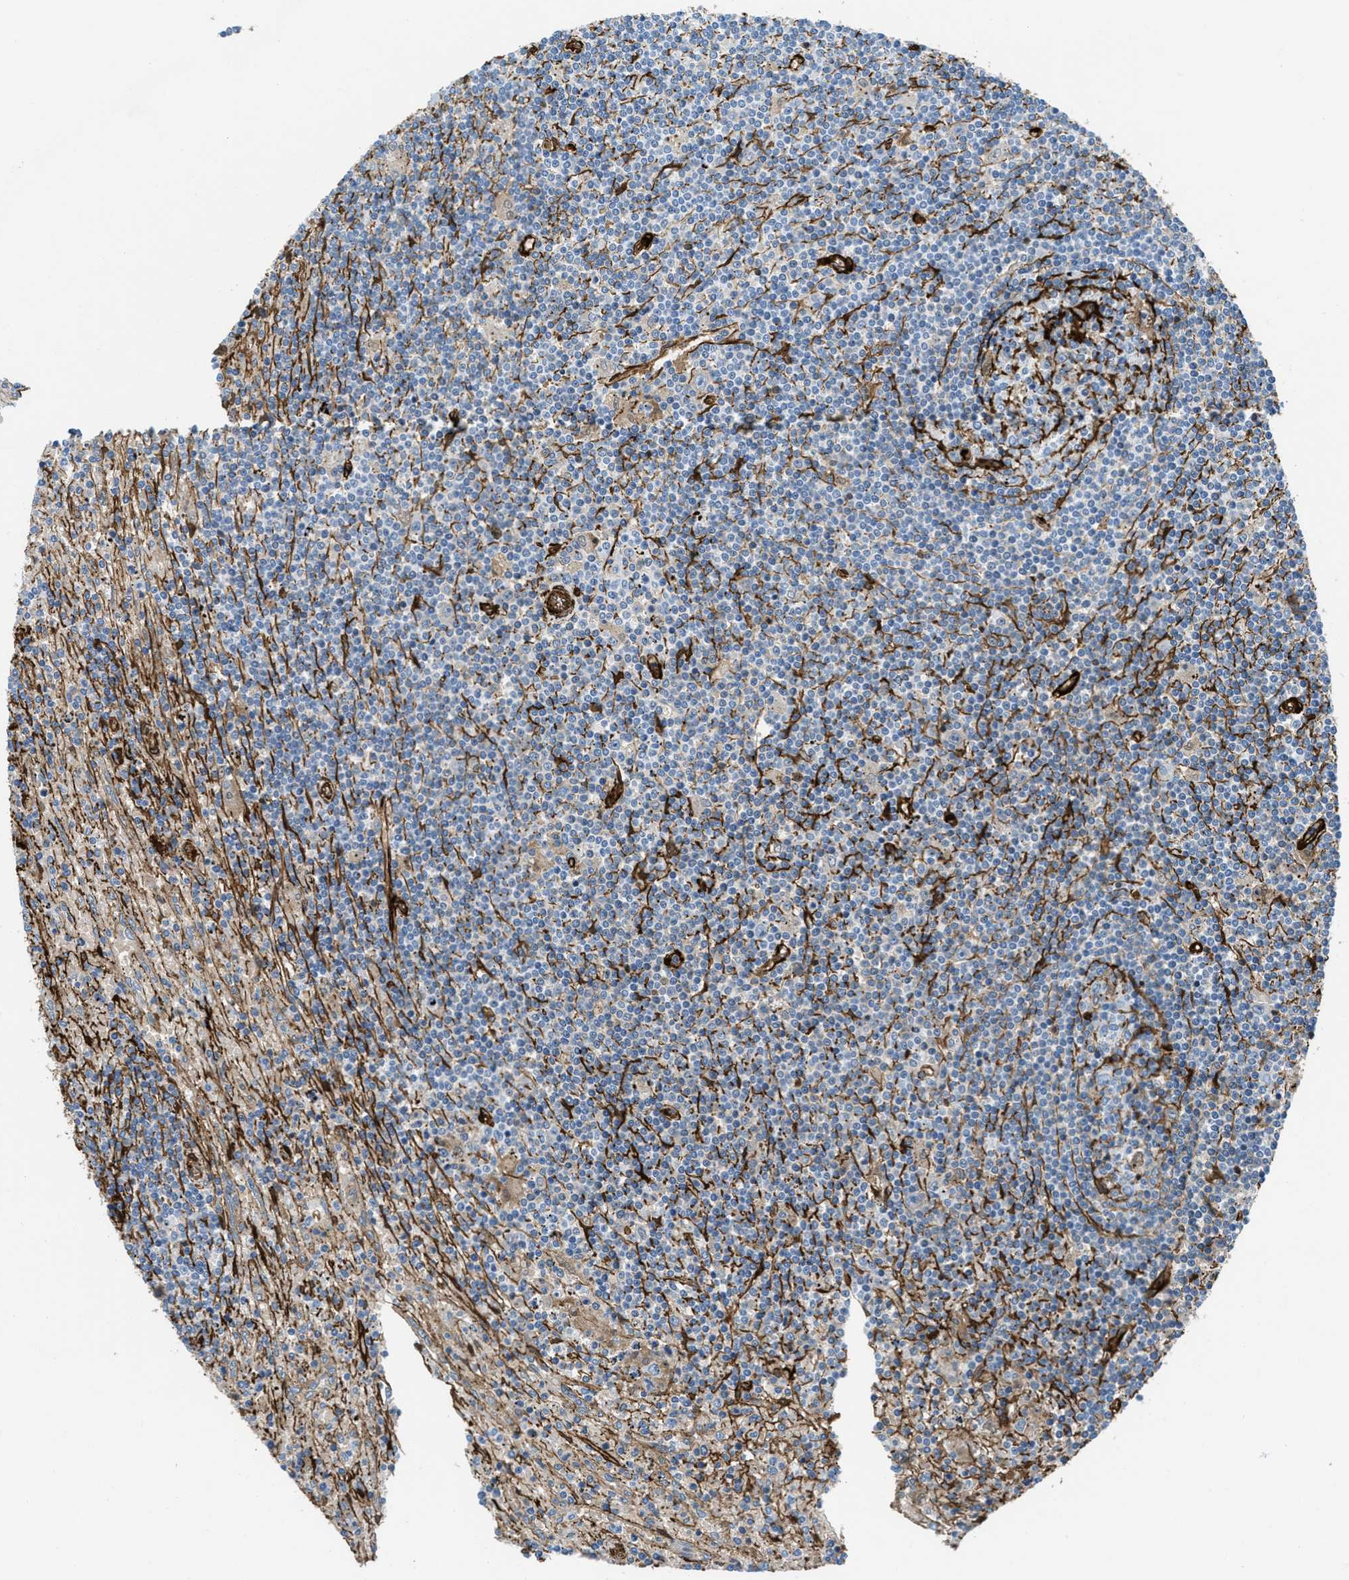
{"staining": {"intensity": "negative", "quantity": "none", "location": "none"}, "tissue": "lymphoma", "cell_type": "Tumor cells", "image_type": "cancer", "snomed": [{"axis": "morphology", "description": "Malignant lymphoma, non-Hodgkin's type, Low grade"}, {"axis": "topography", "description": "Spleen"}], "caption": "Photomicrograph shows no significant protein expression in tumor cells of lymphoma.", "gene": "CALD1", "patient": {"sex": "male", "age": 76}}